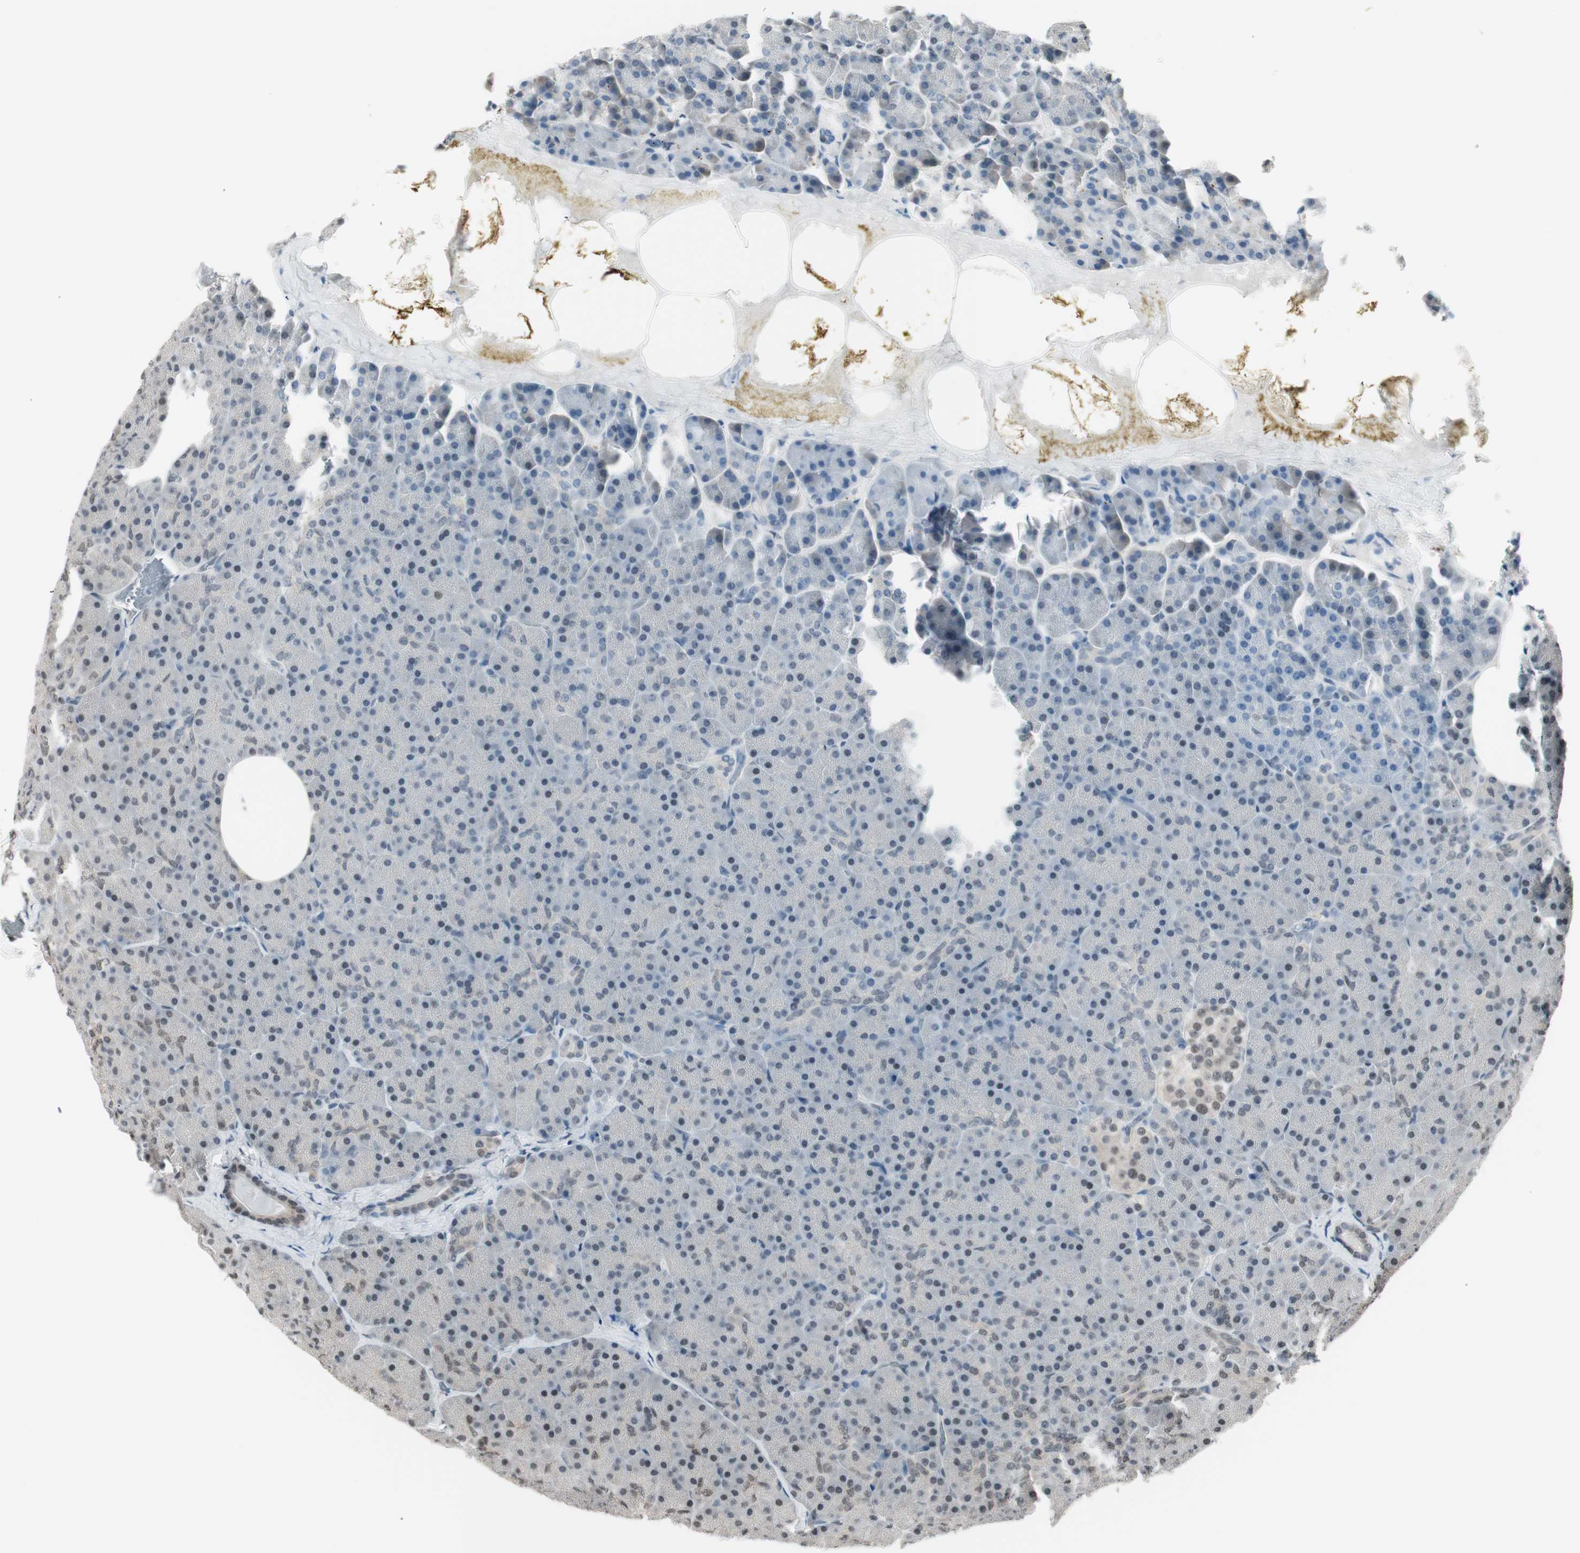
{"staining": {"intensity": "weak", "quantity": "<25%", "location": "nuclear"}, "tissue": "pancreas", "cell_type": "Exocrine glandular cells", "image_type": "normal", "snomed": [{"axis": "morphology", "description": "Normal tissue, NOS"}, {"axis": "topography", "description": "Pancreas"}], "caption": "Immunohistochemical staining of normal human pancreas demonstrates no significant positivity in exocrine glandular cells. Nuclei are stained in blue.", "gene": "LONP2", "patient": {"sex": "female", "age": 35}}